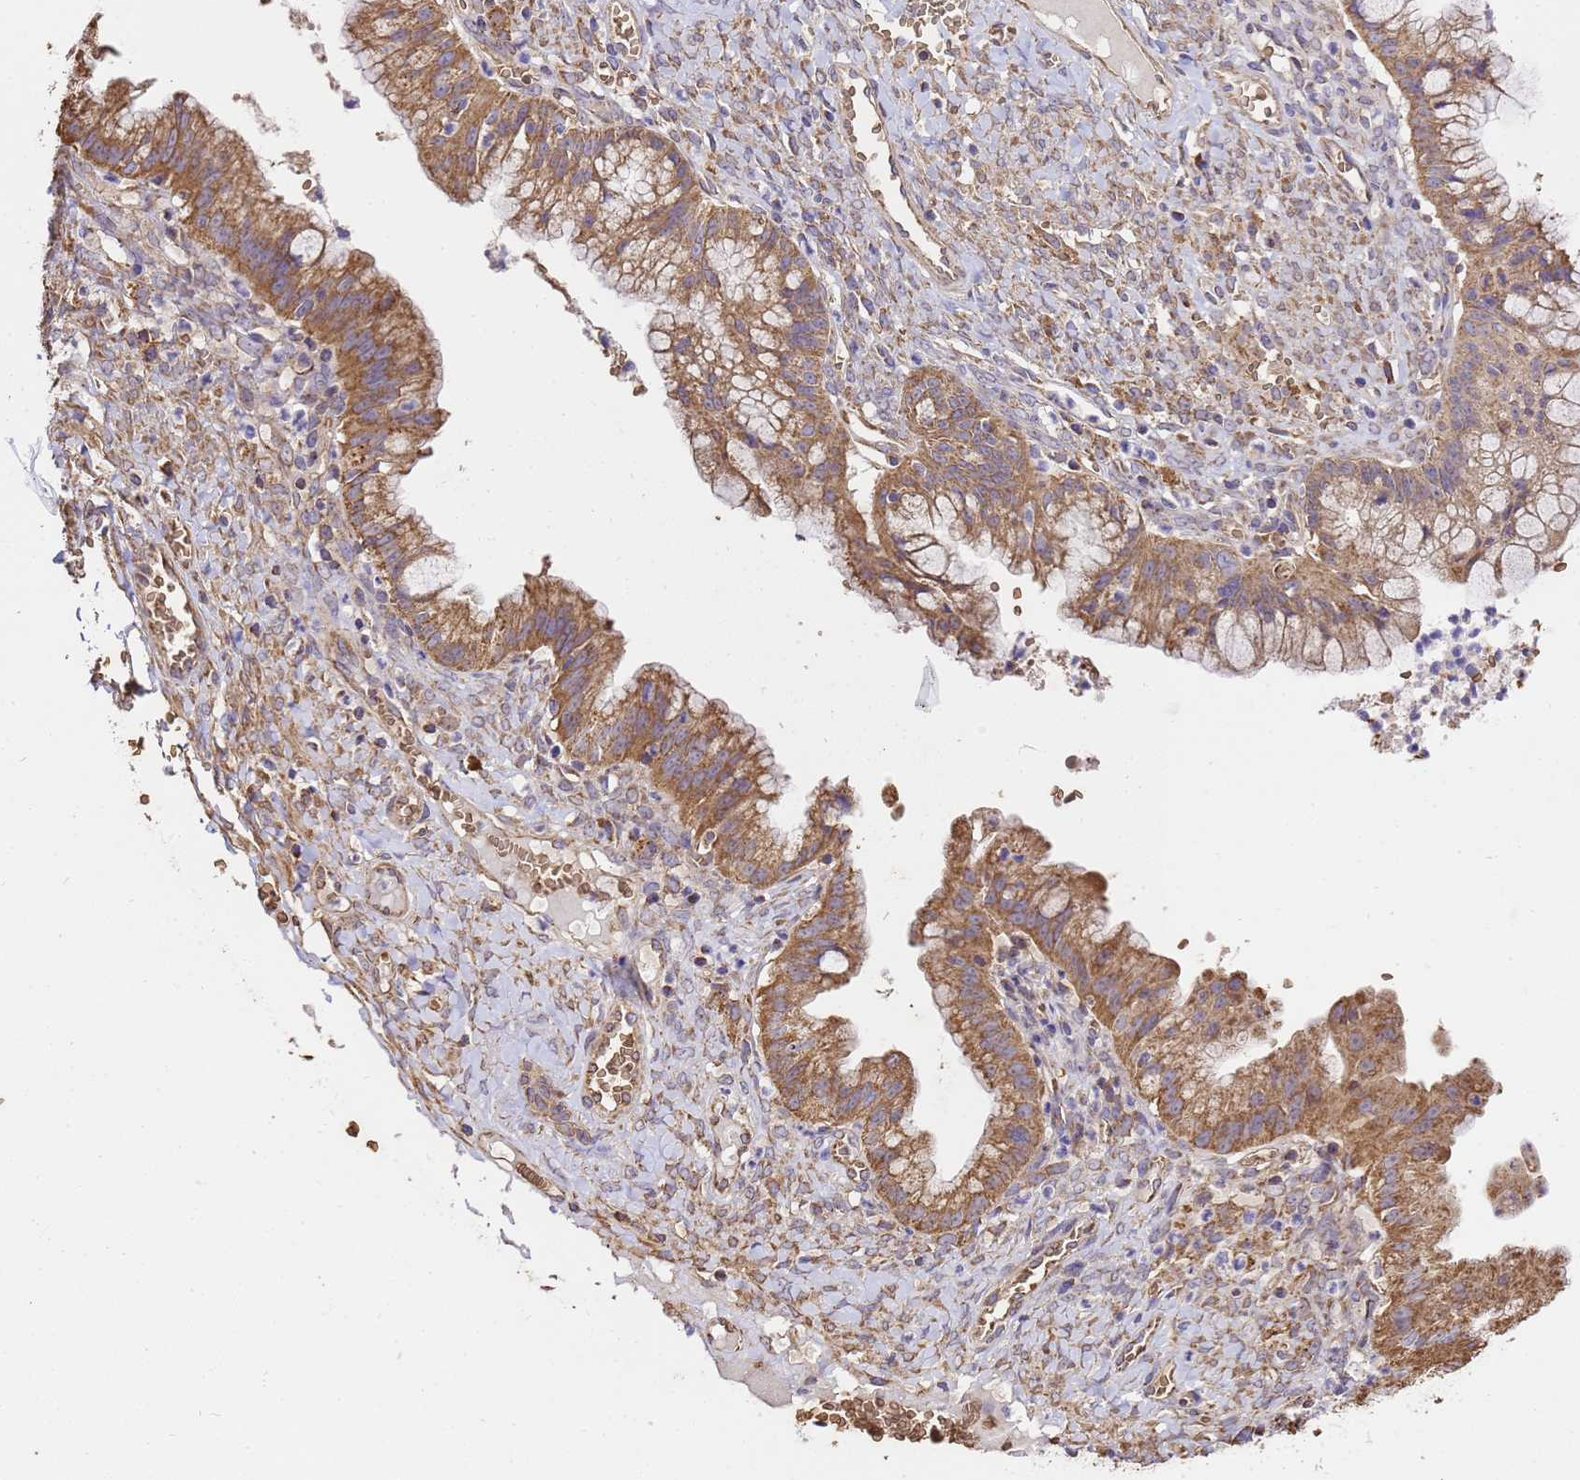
{"staining": {"intensity": "moderate", "quantity": ">75%", "location": "cytoplasmic/membranous"}, "tissue": "ovarian cancer", "cell_type": "Tumor cells", "image_type": "cancer", "snomed": [{"axis": "morphology", "description": "Cystadenocarcinoma, mucinous, NOS"}, {"axis": "topography", "description": "Ovary"}], "caption": "Immunohistochemical staining of mucinous cystadenocarcinoma (ovarian) reveals medium levels of moderate cytoplasmic/membranous staining in approximately >75% of tumor cells. The staining was performed using DAB (3,3'-diaminobenzidine), with brown indicating positive protein expression. Nuclei are stained blue with hematoxylin.", "gene": "LRRIQ1", "patient": {"sex": "female", "age": 70}}